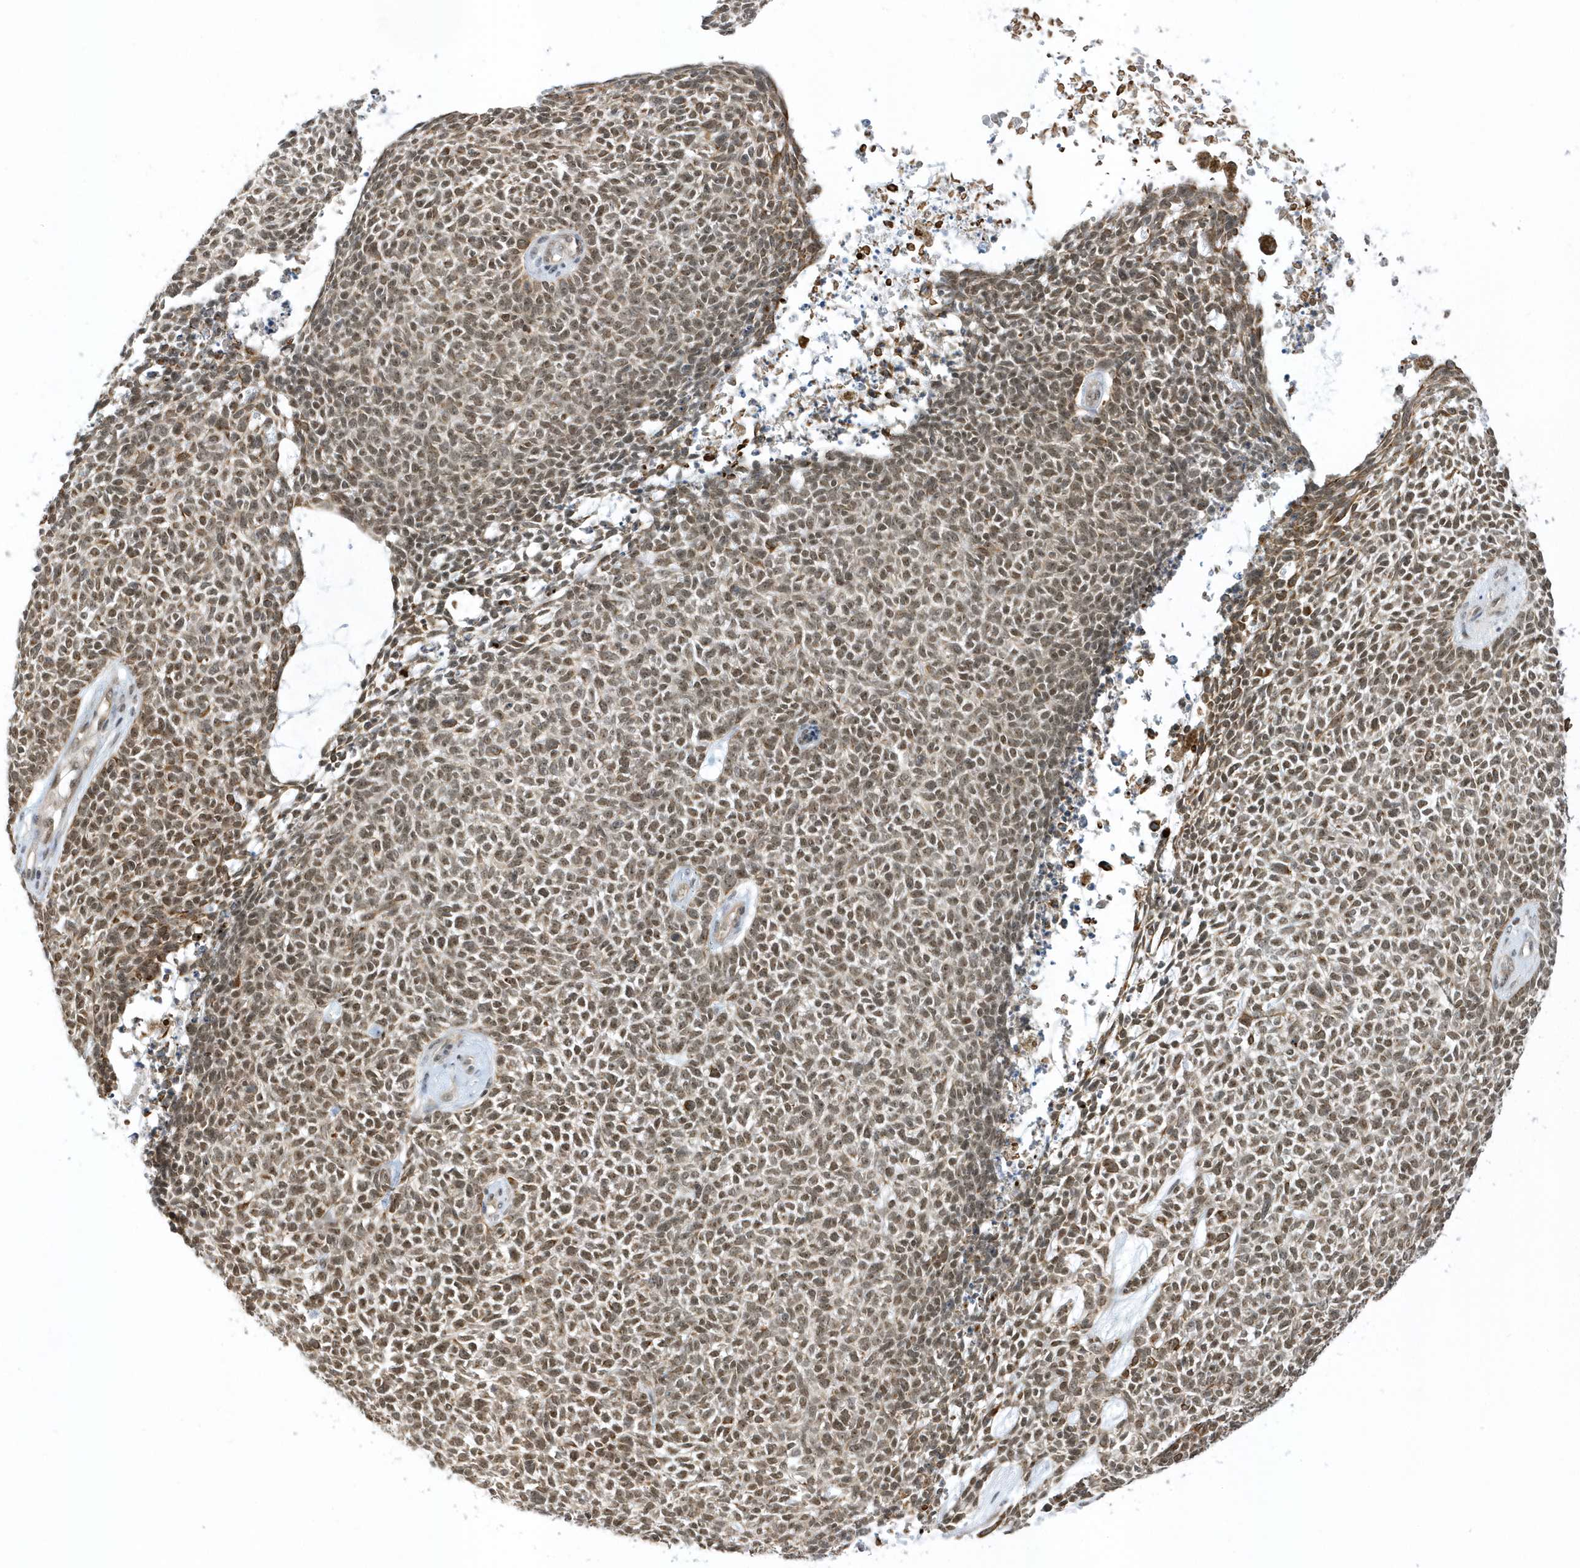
{"staining": {"intensity": "moderate", "quantity": "25%-75%", "location": "cytoplasmic/membranous,nuclear"}, "tissue": "skin cancer", "cell_type": "Tumor cells", "image_type": "cancer", "snomed": [{"axis": "morphology", "description": "Basal cell carcinoma"}, {"axis": "topography", "description": "Skin"}], "caption": "A photomicrograph showing moderate cytoplasmic/membranous and nuclear expression in approximately 25%-75% of tumor cells in skin cancer (basal cell carcinoma), as visualized by brown immunohistochemical staining.", "gene": "ZNF740", "patient": {"sex": "female", "age": 84}}